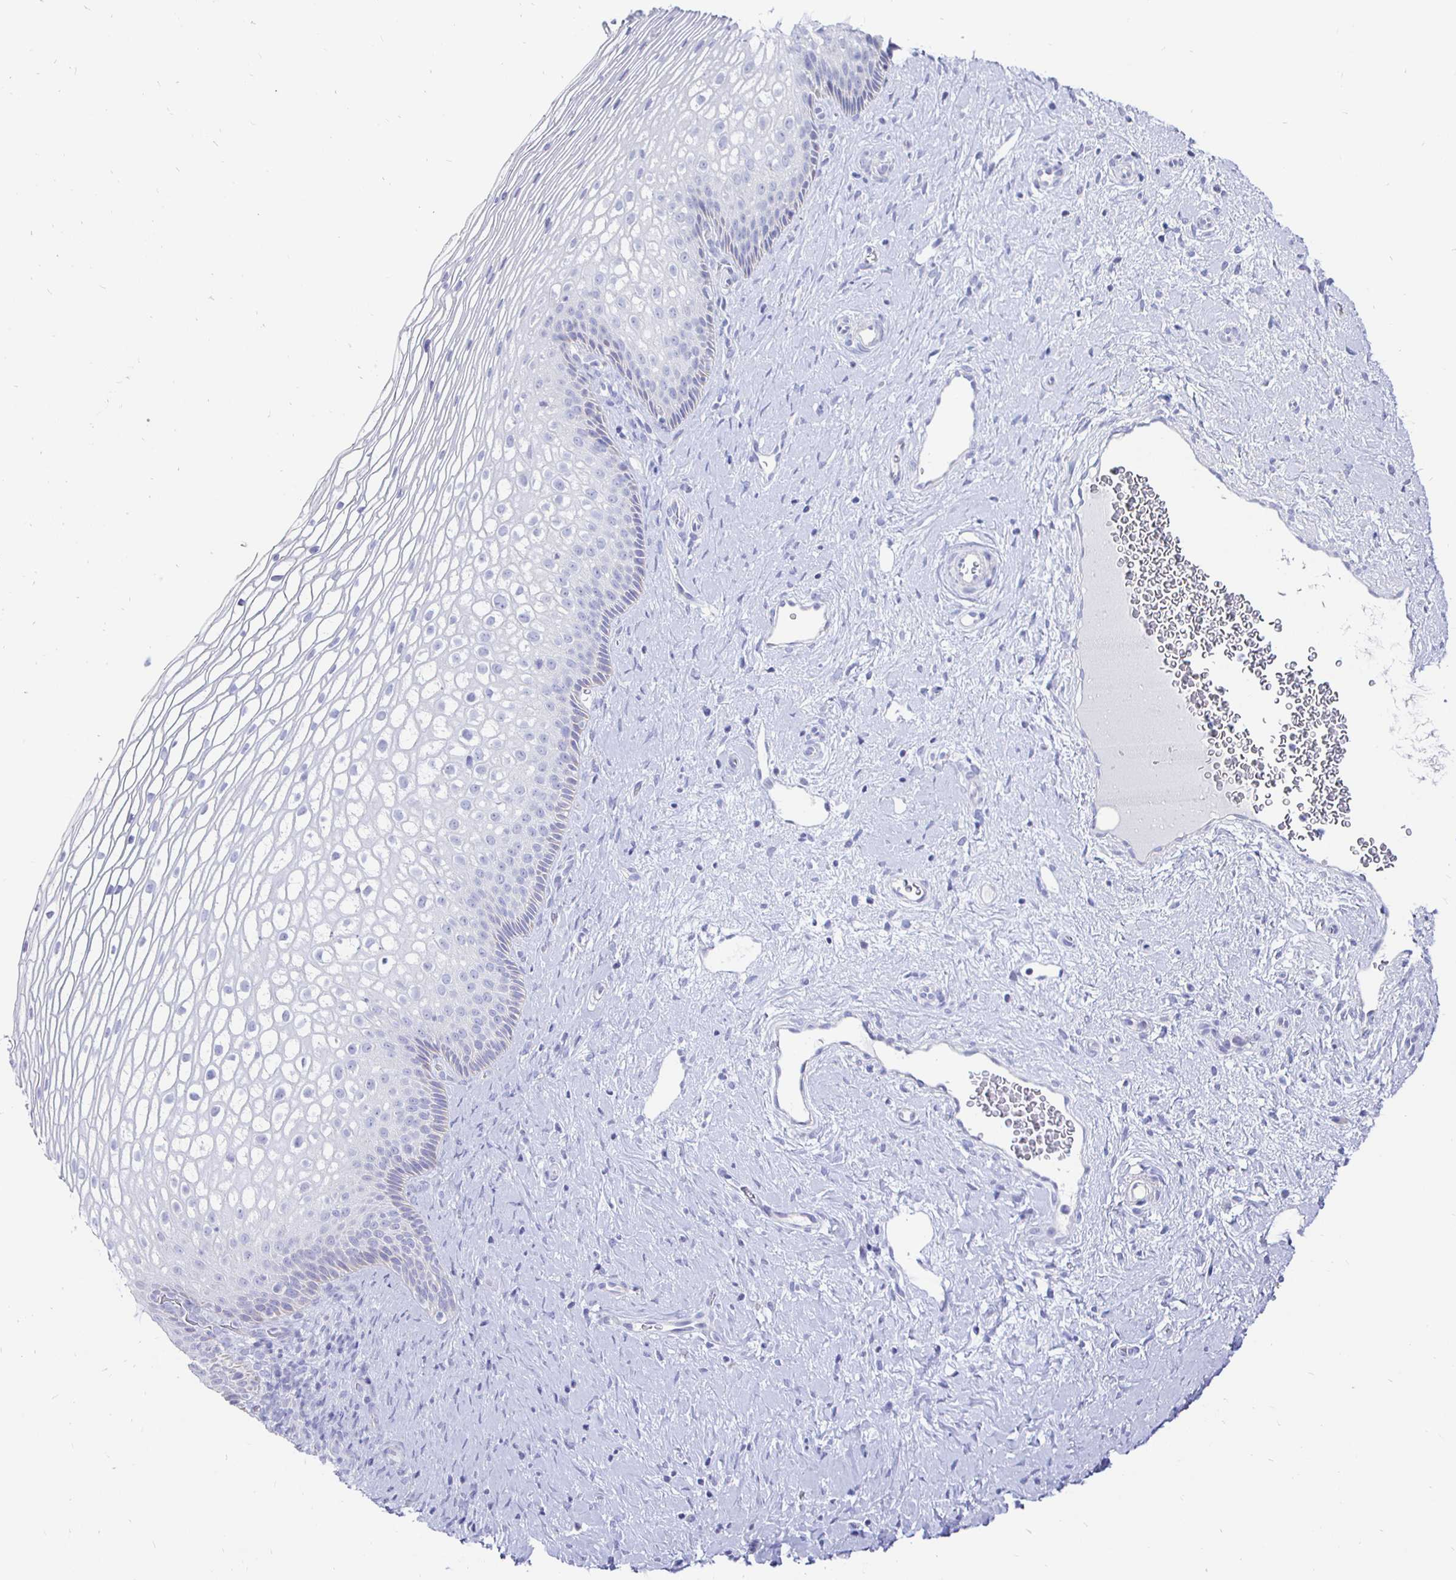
{"staining": {"intensity": "negative", "quantity": "none", "location": "none"}, "tissue": "cervix", "cell_type": "Glandular cells", "image_type": "normal", "snomed": [{"axis": "morphology", "description": "Normal tissue, NOS"}, {"axis": "topography", "description": "Cervix"}], "caption": "The histopathology image reveals no significant expression in glandular cells of cervix. Brightfield microscopy of immunohistochemistry stained with DAB (brown) and hematoxylin (blue), captured at high magnification.", "gene": "CR2", "patient": {"sex": "female", "age": 34}}